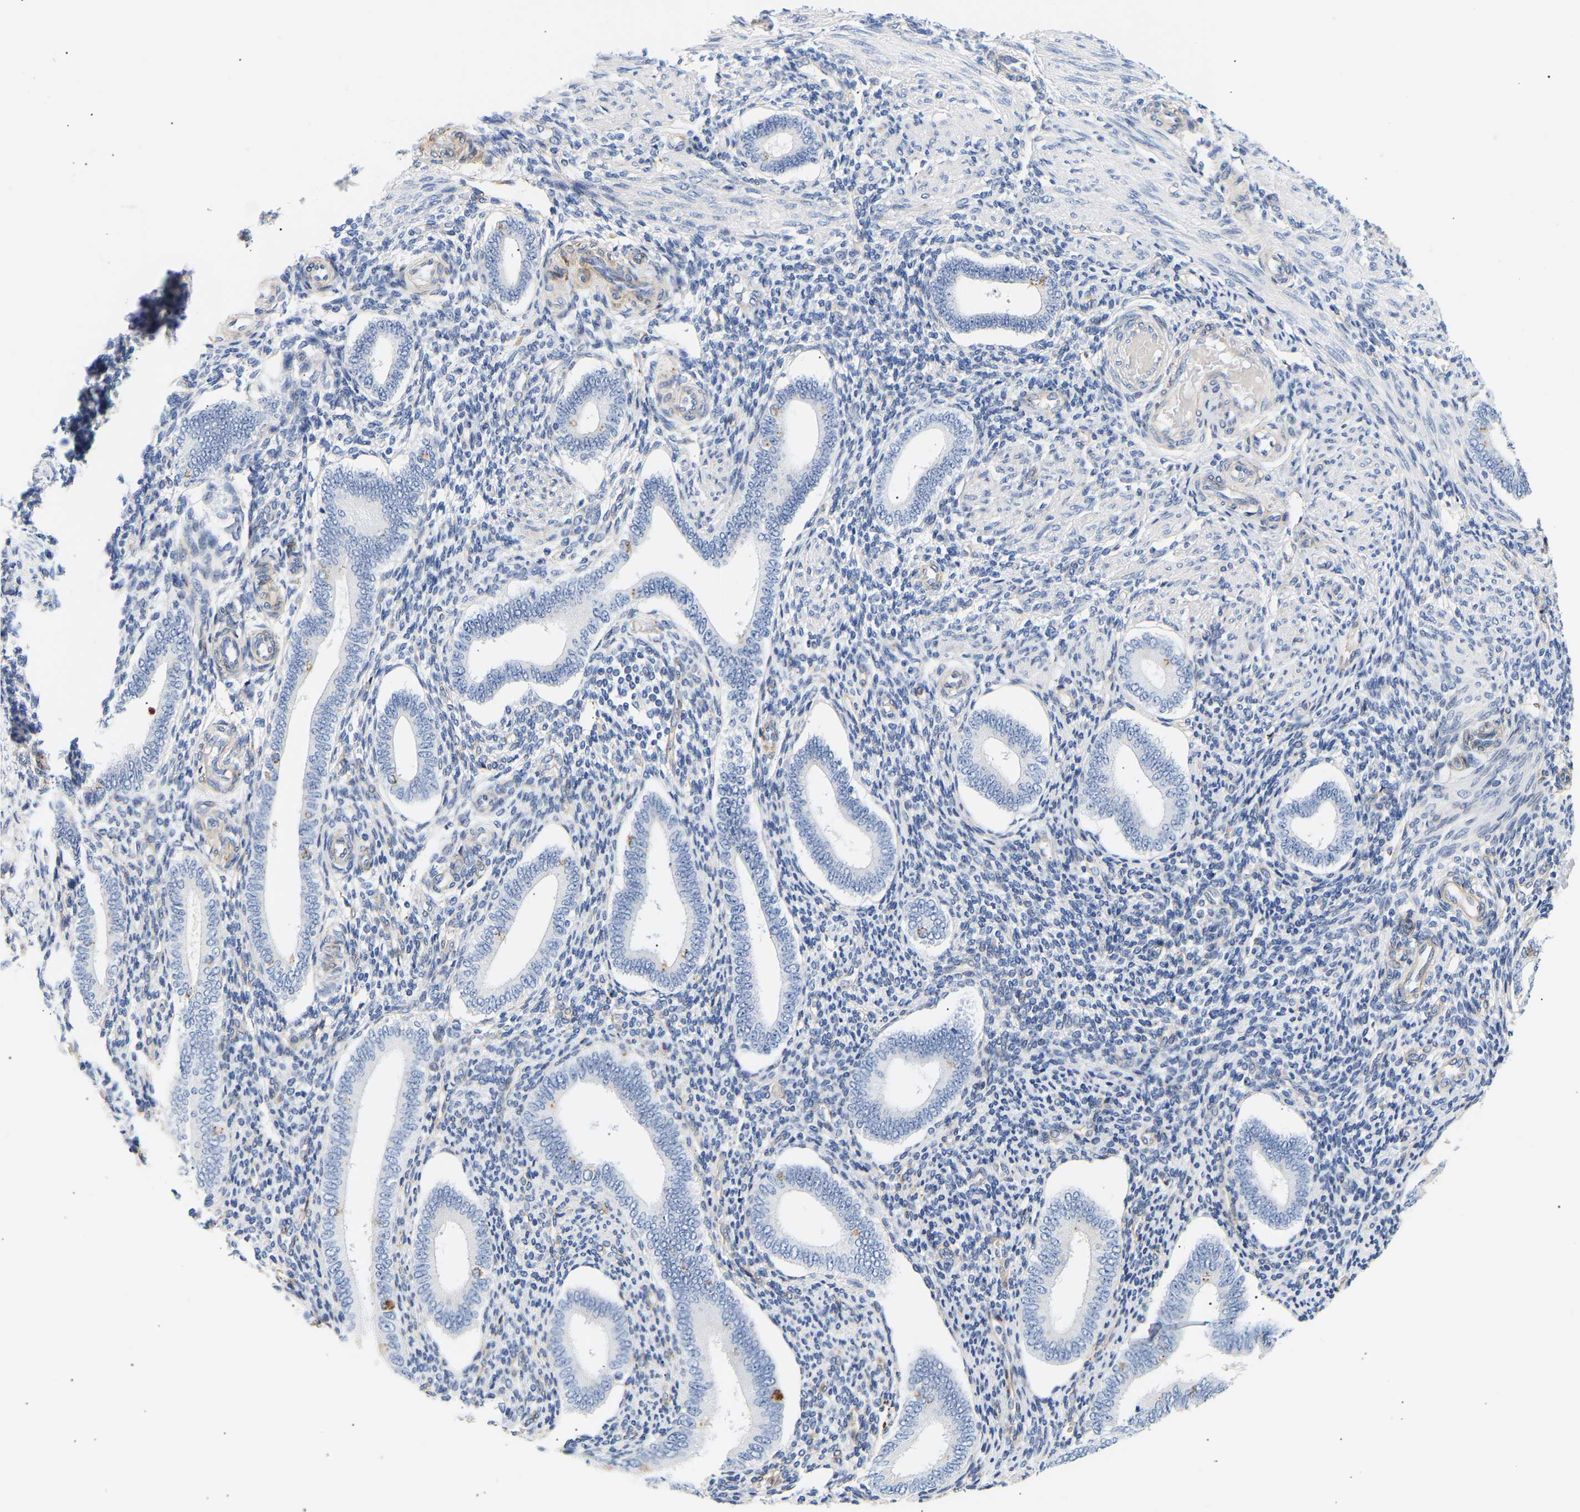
{"staining": {"intensity": "negative", "quantity": "none", "location": "none"}, "tissue": "endometrium", "cell_type": "Cells in endometrial stroma", "image_type": "normal", "snomed": [{"axis": "morphology", "description": "Normal tissue, NOS"}, {"axis": "topography", "description": "Endometrium"}], "caption": "Cells in endometrial stroma show no significant protein staining in benign endometrium.", "gene": "IGFBP7", "patient": {"sex": "female", "age": 42}}